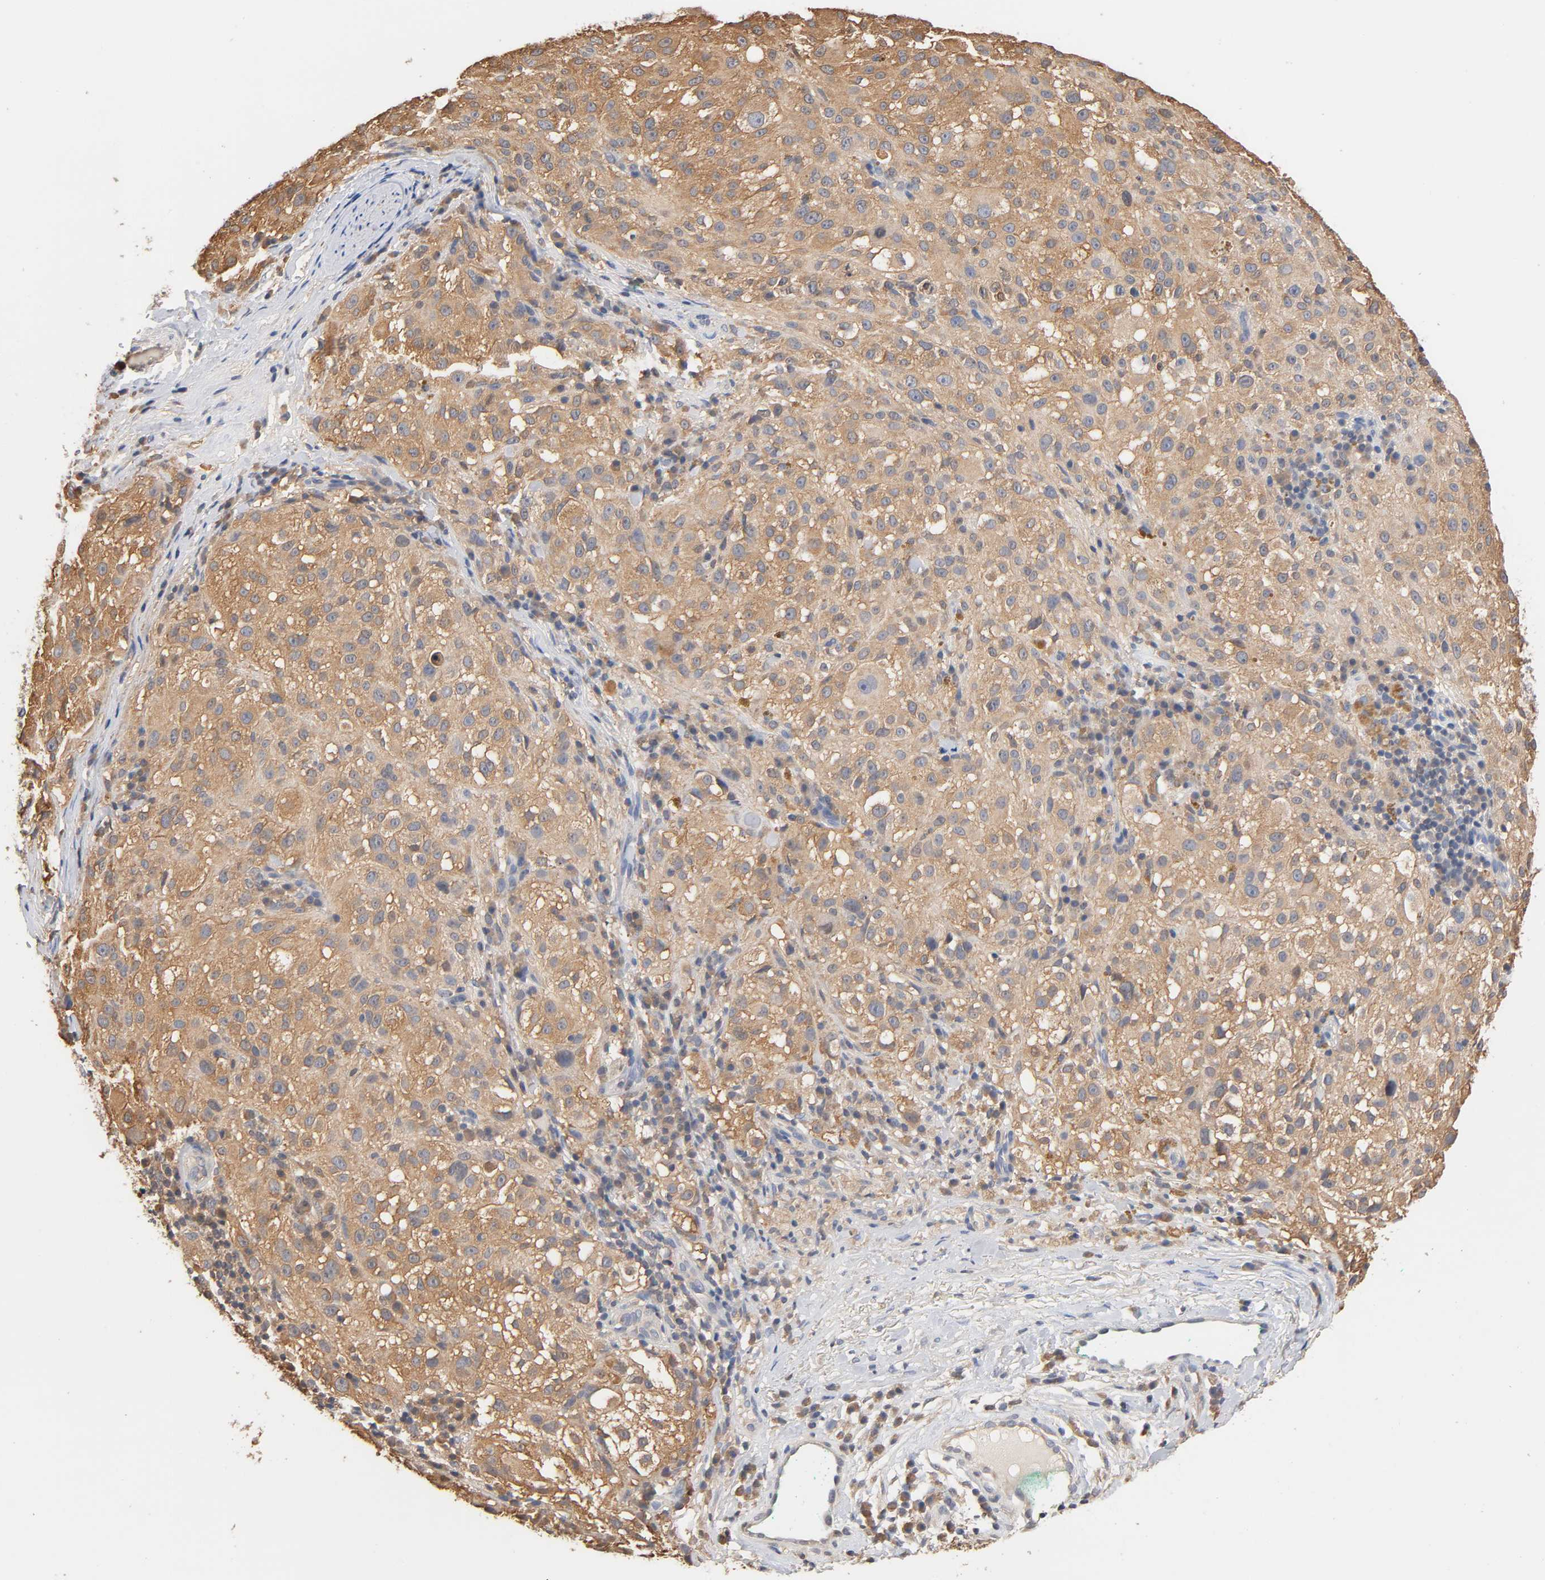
{"staining": {"intensity": "moderate", "quantity": ">75%", "location": "cytoplasmic/membranous"}, "tissue": "melanoma", "cell_type": "Tumor cells", "image_type": "cancer", "snomed": [{"axis": "morphology", "description": "Necrosis, NOS"}, {"axis": "morphology", "description": "Malignant melanoma, NOS"}, {"axis": "topography", "description": "Skin"}], "caption": "Melanoma stained for a protein (brown) shows moderate cytoplasmic/membranous positive expression in about >75% of tumor cells.", "gene": "ALDOA", "patient": {"sex": "female", "age": 87}}